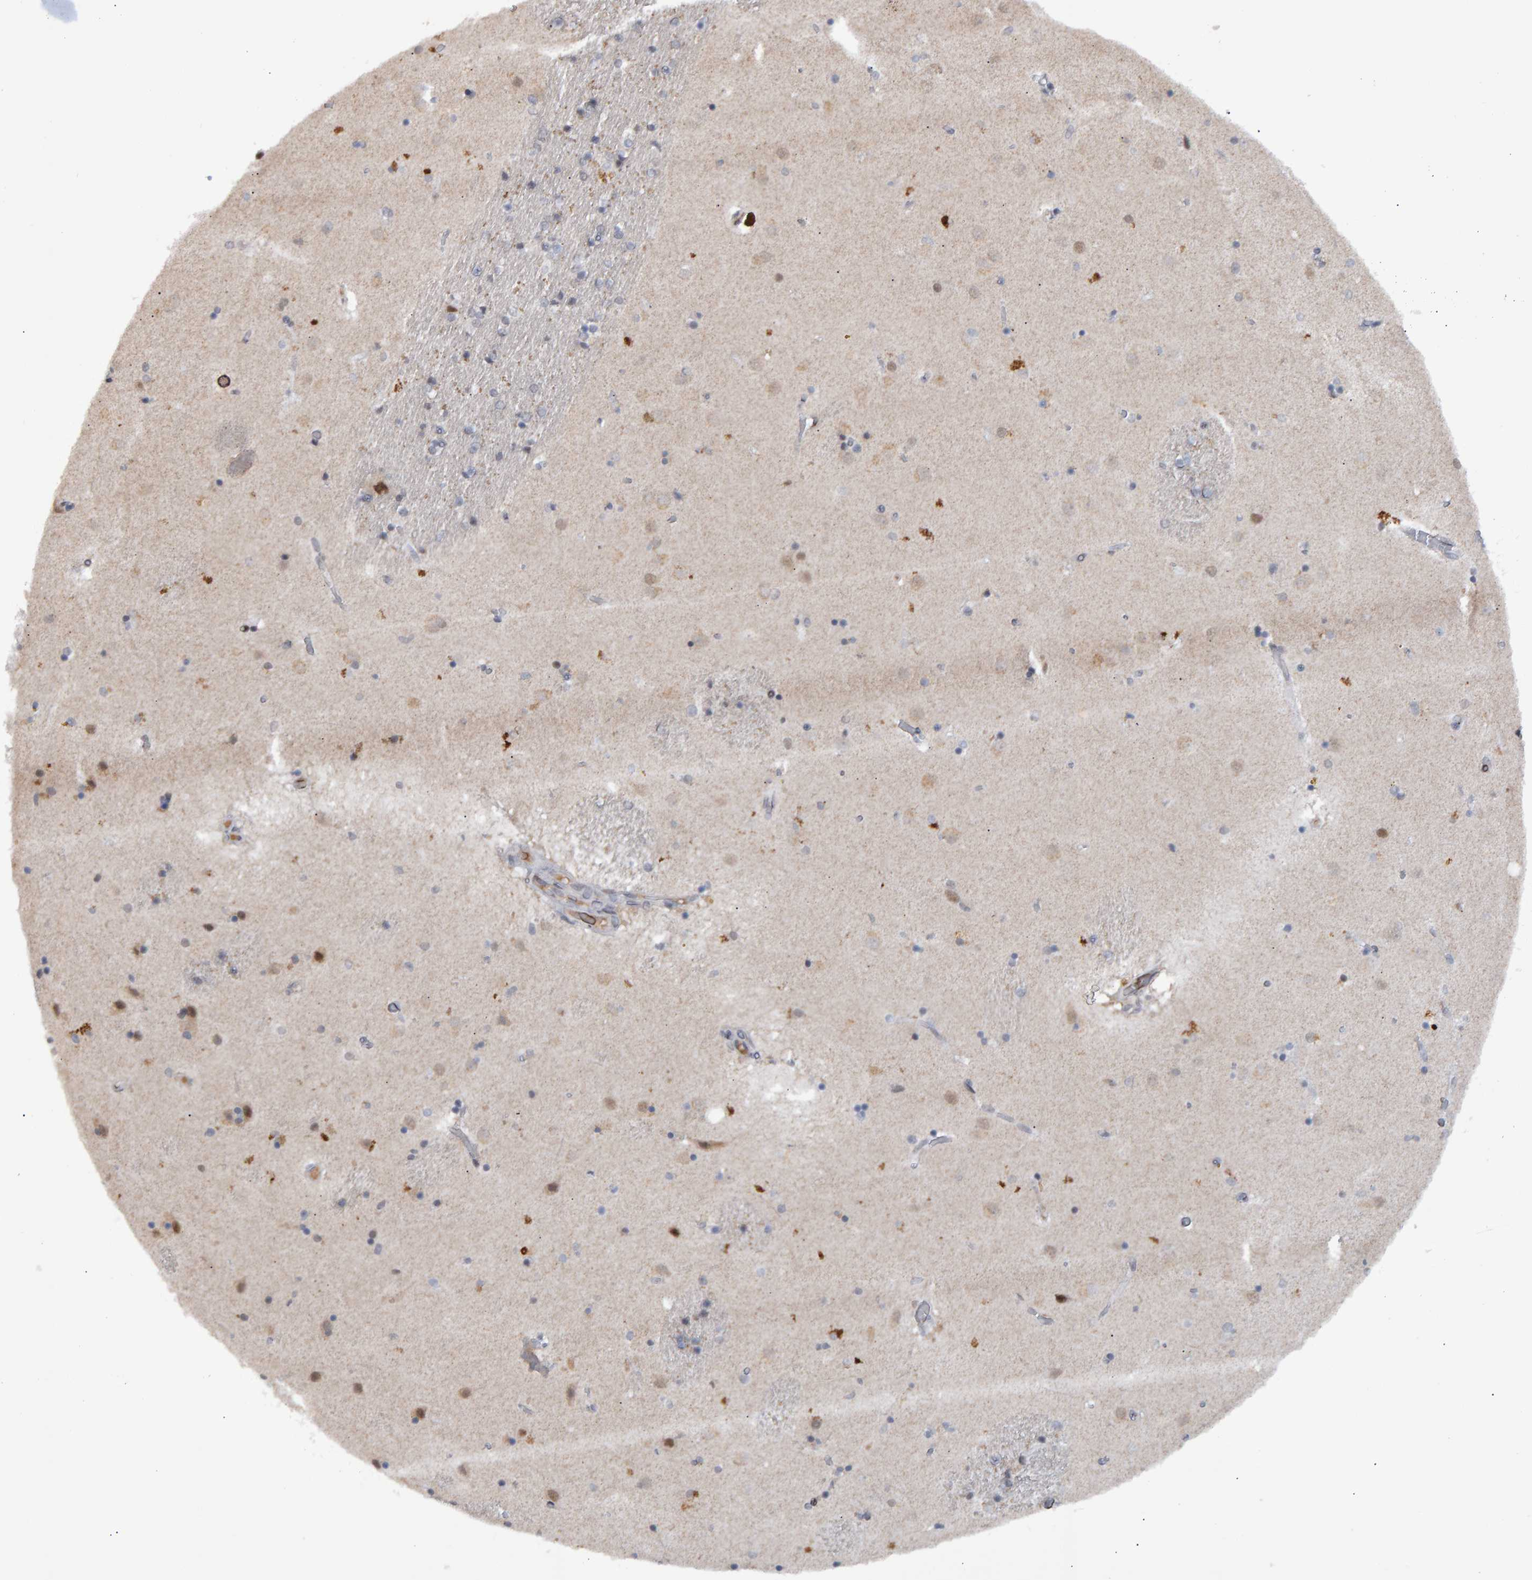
{"staining": {"intensity": "weak", "quantity": "<25%", "location": "nuclear"}, "tissue": "caudate", "cell_type": "Glial cells", "image_type": "normal", "snomed": [{"axis": "morphology", "description": "Normal tissue, NOS"}, {"axis": "topography", "description": "Lateral ventricle wall"}], "caption": "Immunohistochemistry photomicrograph of unremarkable caudate: caudate stained with DAB (3,3'-diaminobenzidine) displays no significant protein positivity in glial cells.", "gene": "ESRP1", "patient": {"sex": "male", "age": 70}}